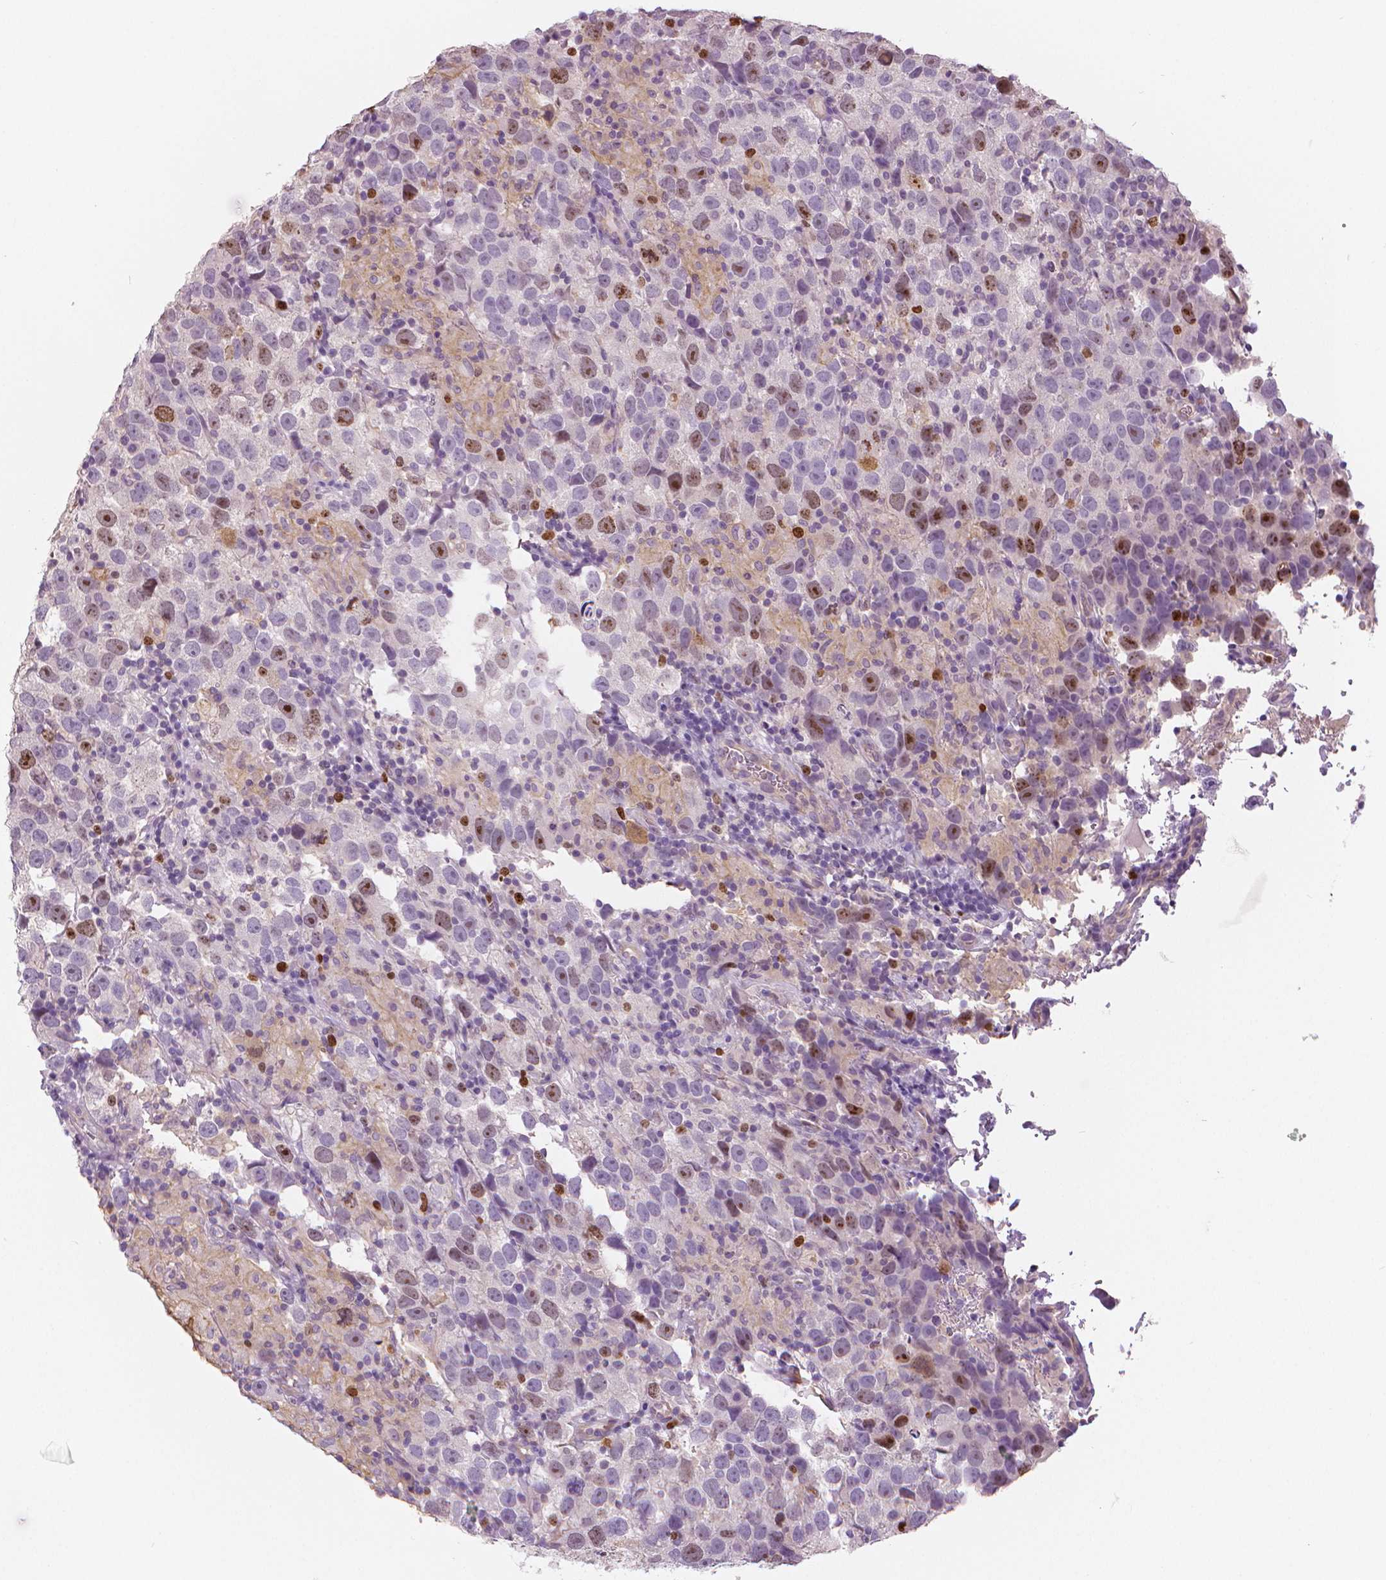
{"staining": {"intensity": "moderate", "quantity": "<25%", "location": "nuclear"}, "tissue": "testis cancer", "cell_type": "Tumor cells", "image_type": "cancer", "snomed": [{"axis": "morphology", "description": "Seminoma, NOS"}, {"axis": "topography", "description": "Testis"}], "caption": "Immunohistochemistry of testis cancer (seminoma) reveals low levels of moderate nuclear staining in approximately <25% of tumor cells.", "gene": "MKI67", "patient": {"sex": "male", "age": 26}}